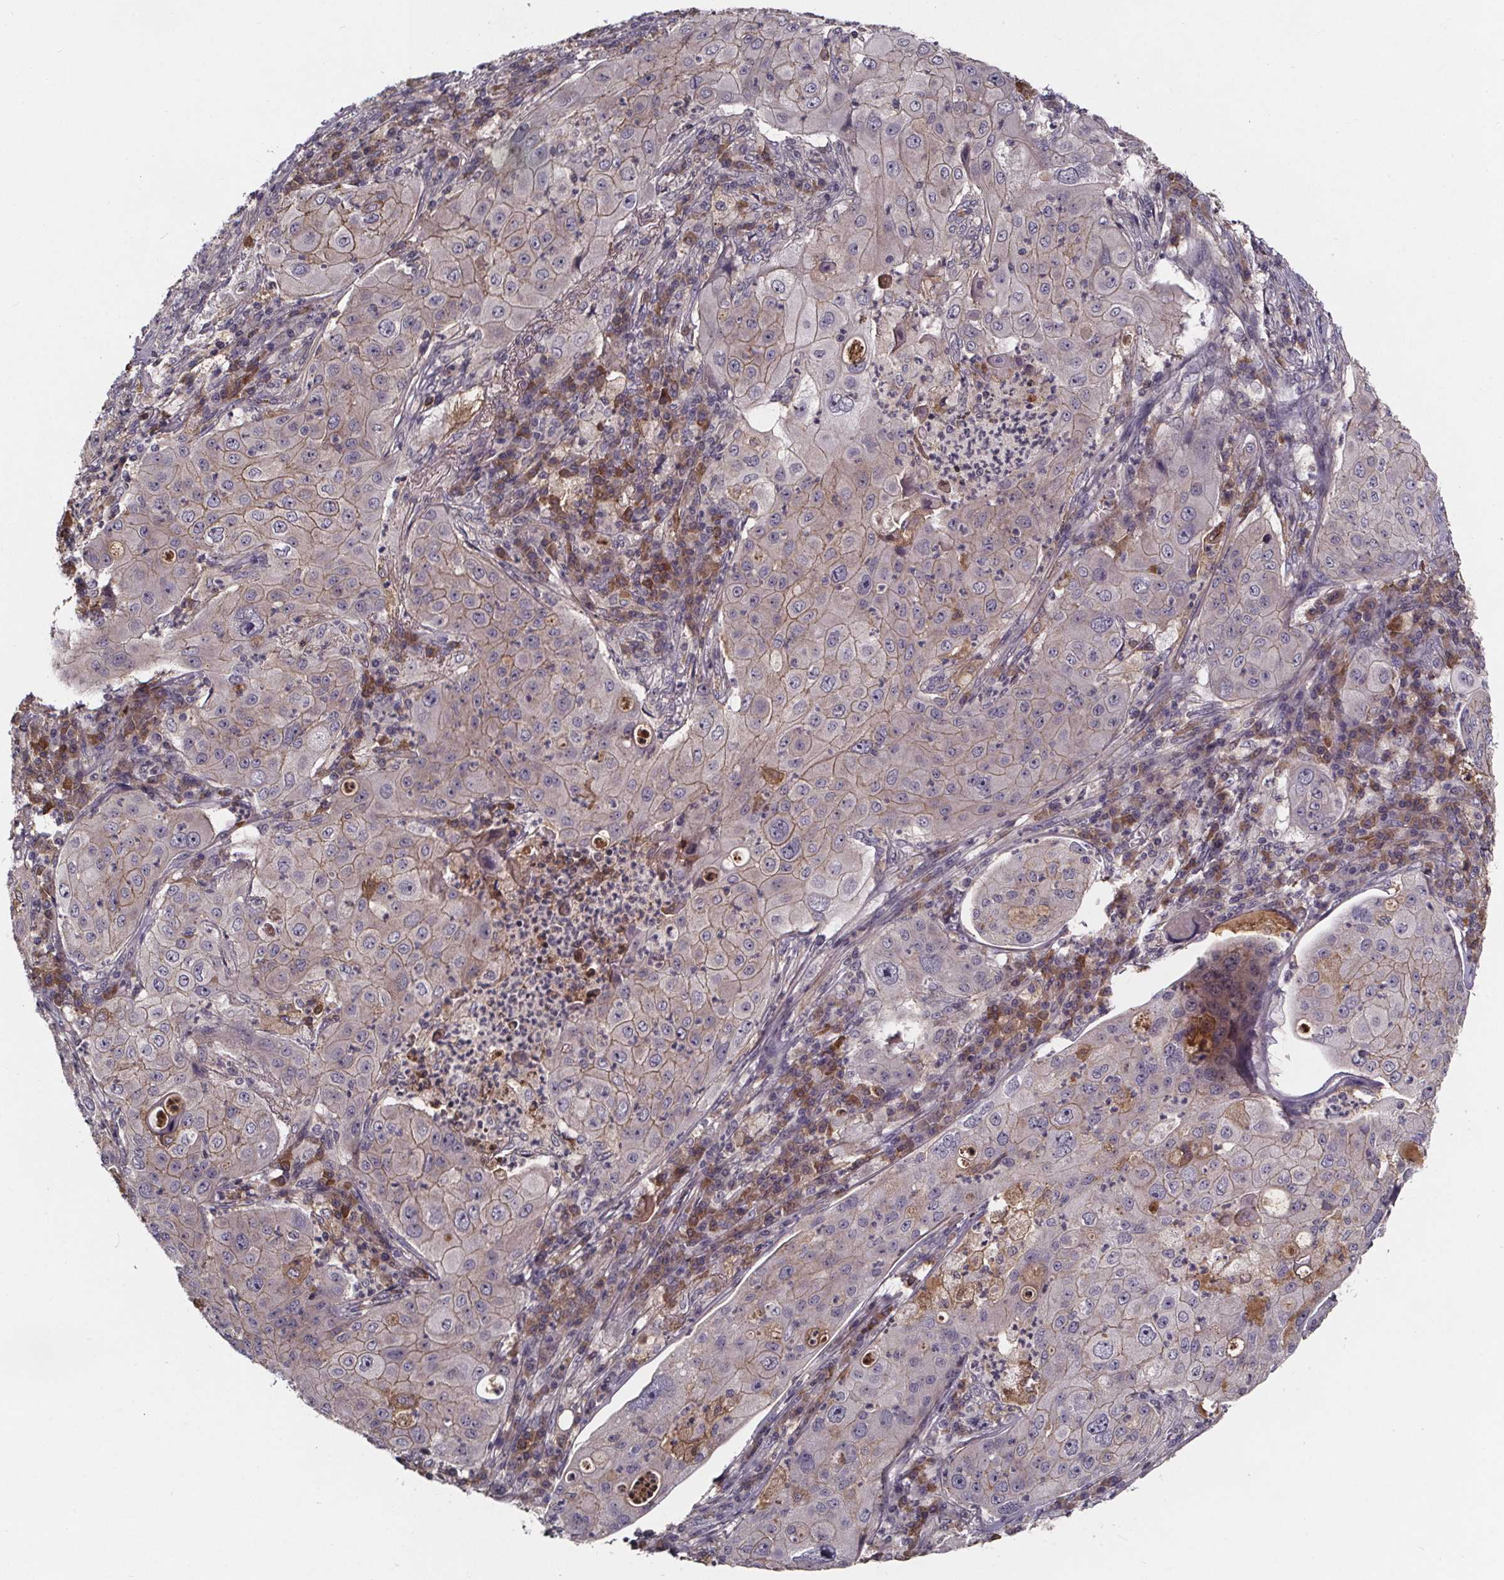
{"staining": {"intensity": "weak", "quantity": "25%-75%", "location": "cytoplasmic/membranous"}, "tissue": "lung cancer", "cell_type": "Tumor cells", "image_type": "cancer", "snomed": [{"axis": "morphology", "description": "Squamous cell carcinoma, NOS"}, {"axis": "topography", "description": "Lung"}], "caption": "Lung cancer (squamous cell carcinoma) tissue demonstrates weak cytoplasmic/membranous staining in approximately 25%-75% of tumor cells, visualized by immunohistochemistry.", "gene": "NPHP4", "patient": {"sex": "female", "age": 59}}